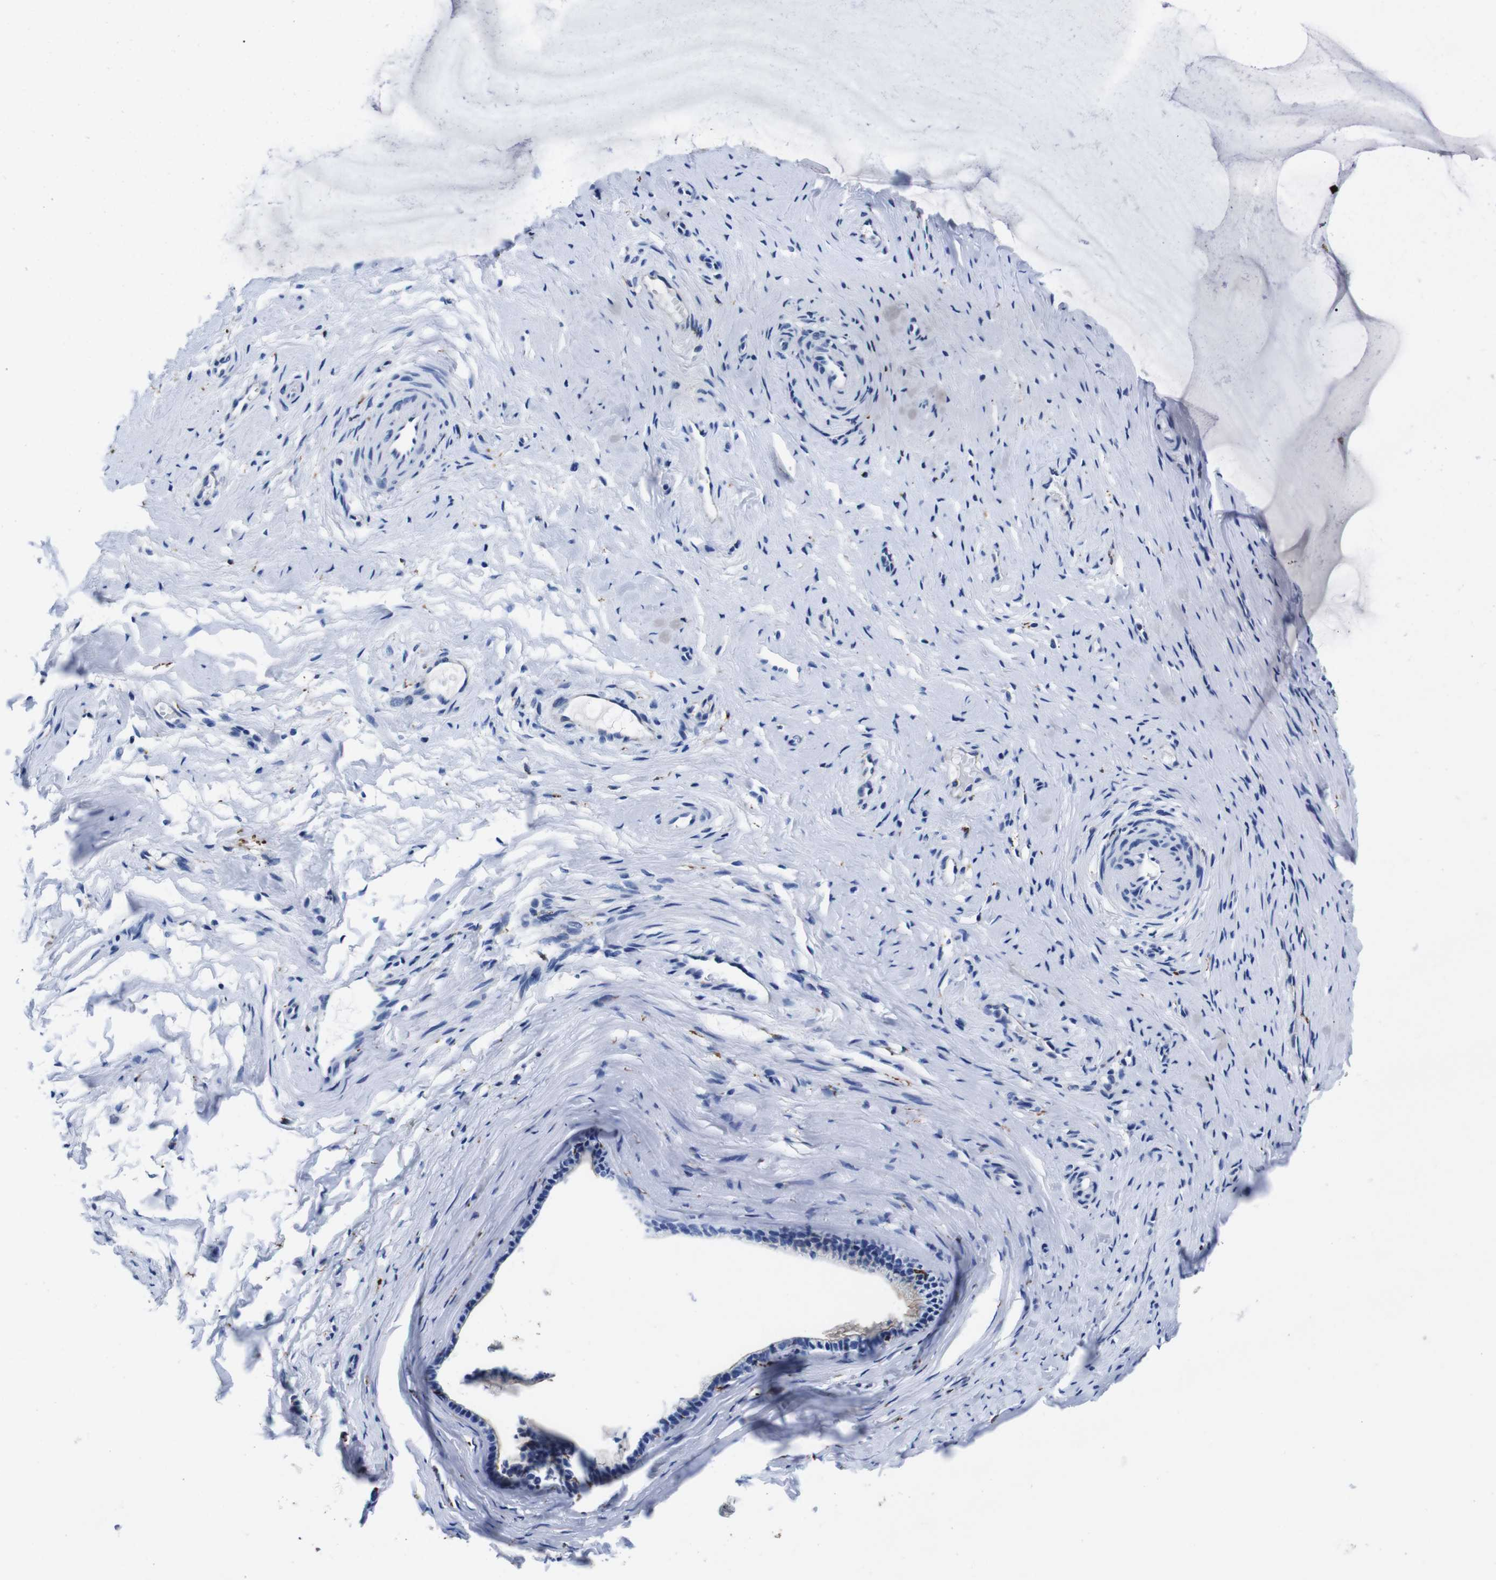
{"staining": {"intensity": "weak", "quantity": "<25%", "location": "cytoplasmic/membranous"}, "tissue": "cervix", "cell_type": "Glandular cells", "image_type": "normal", "snomed": [{"axis": "morphology", "description": "Normal tissue, NOS"}, {"axis": "topography", "description": "Cervix"}], "caption": "Immunohistochemistry photomicrograph of benign cervix stained for a protein (brown), which shows no expression in glandular cells. (DAB immunohistochemistry, high magnification).", "gene": "ENSG00000248993", "patient": {"sex": "female", "age": 39}}